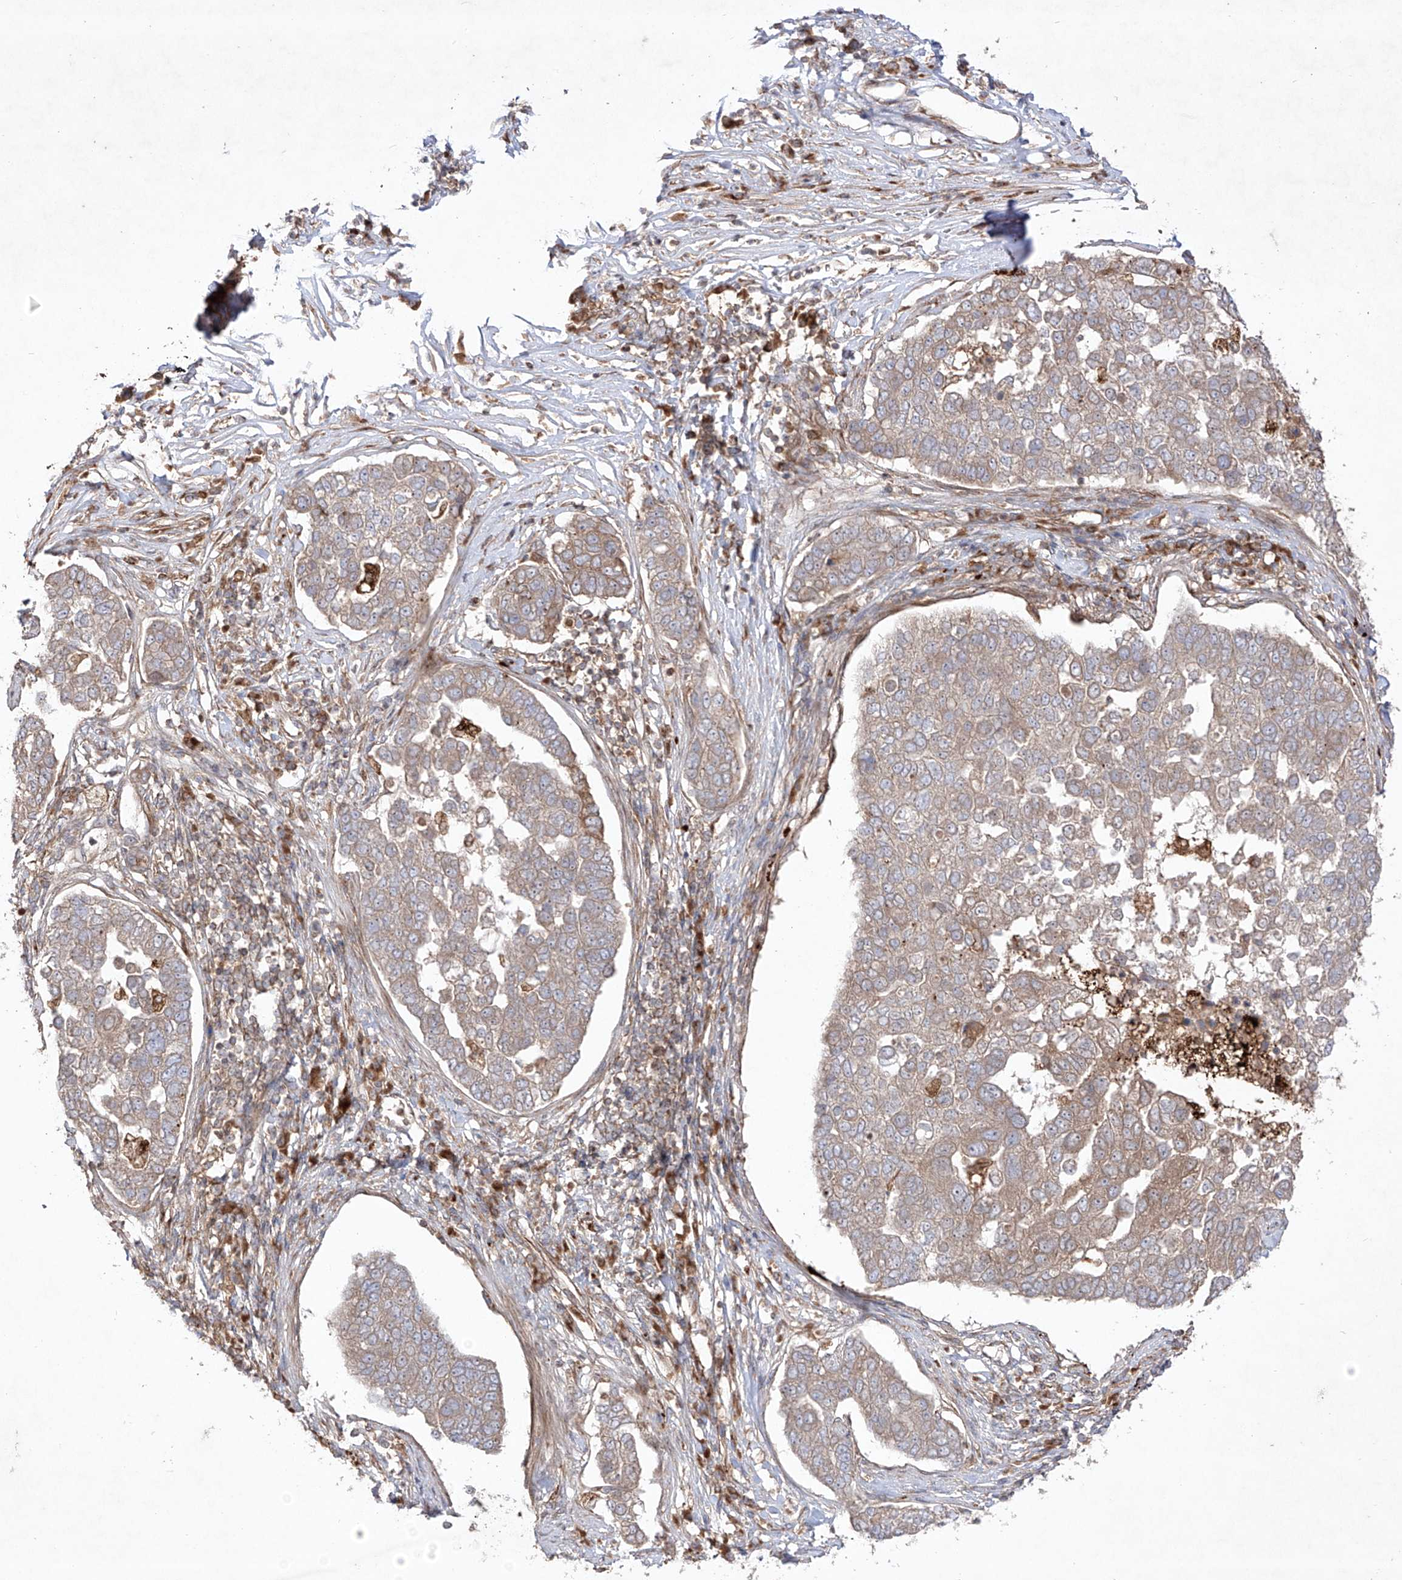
{"staining": {"intensity": "weak", "quantity": ">75%", "location": "cytoplasmic/membranous"}, "tissue": "pancreatic cancer", "cell_type": "Tumor cells", "image_type": "cancer", "snomed": [{"axis": "morphology", "description": "Adenocarcinoma, NOS"}, {"axis": "topography", "description": "Pancreas"}], "caption": "Protein expression analysis of human adenocarcinoma (pancreatic) reveals weak cytoplasmic/membranous staining in approximately >75% of tumor cells.", "gene": "YKT6", "patient": {"sex": "female", "age": 61}}